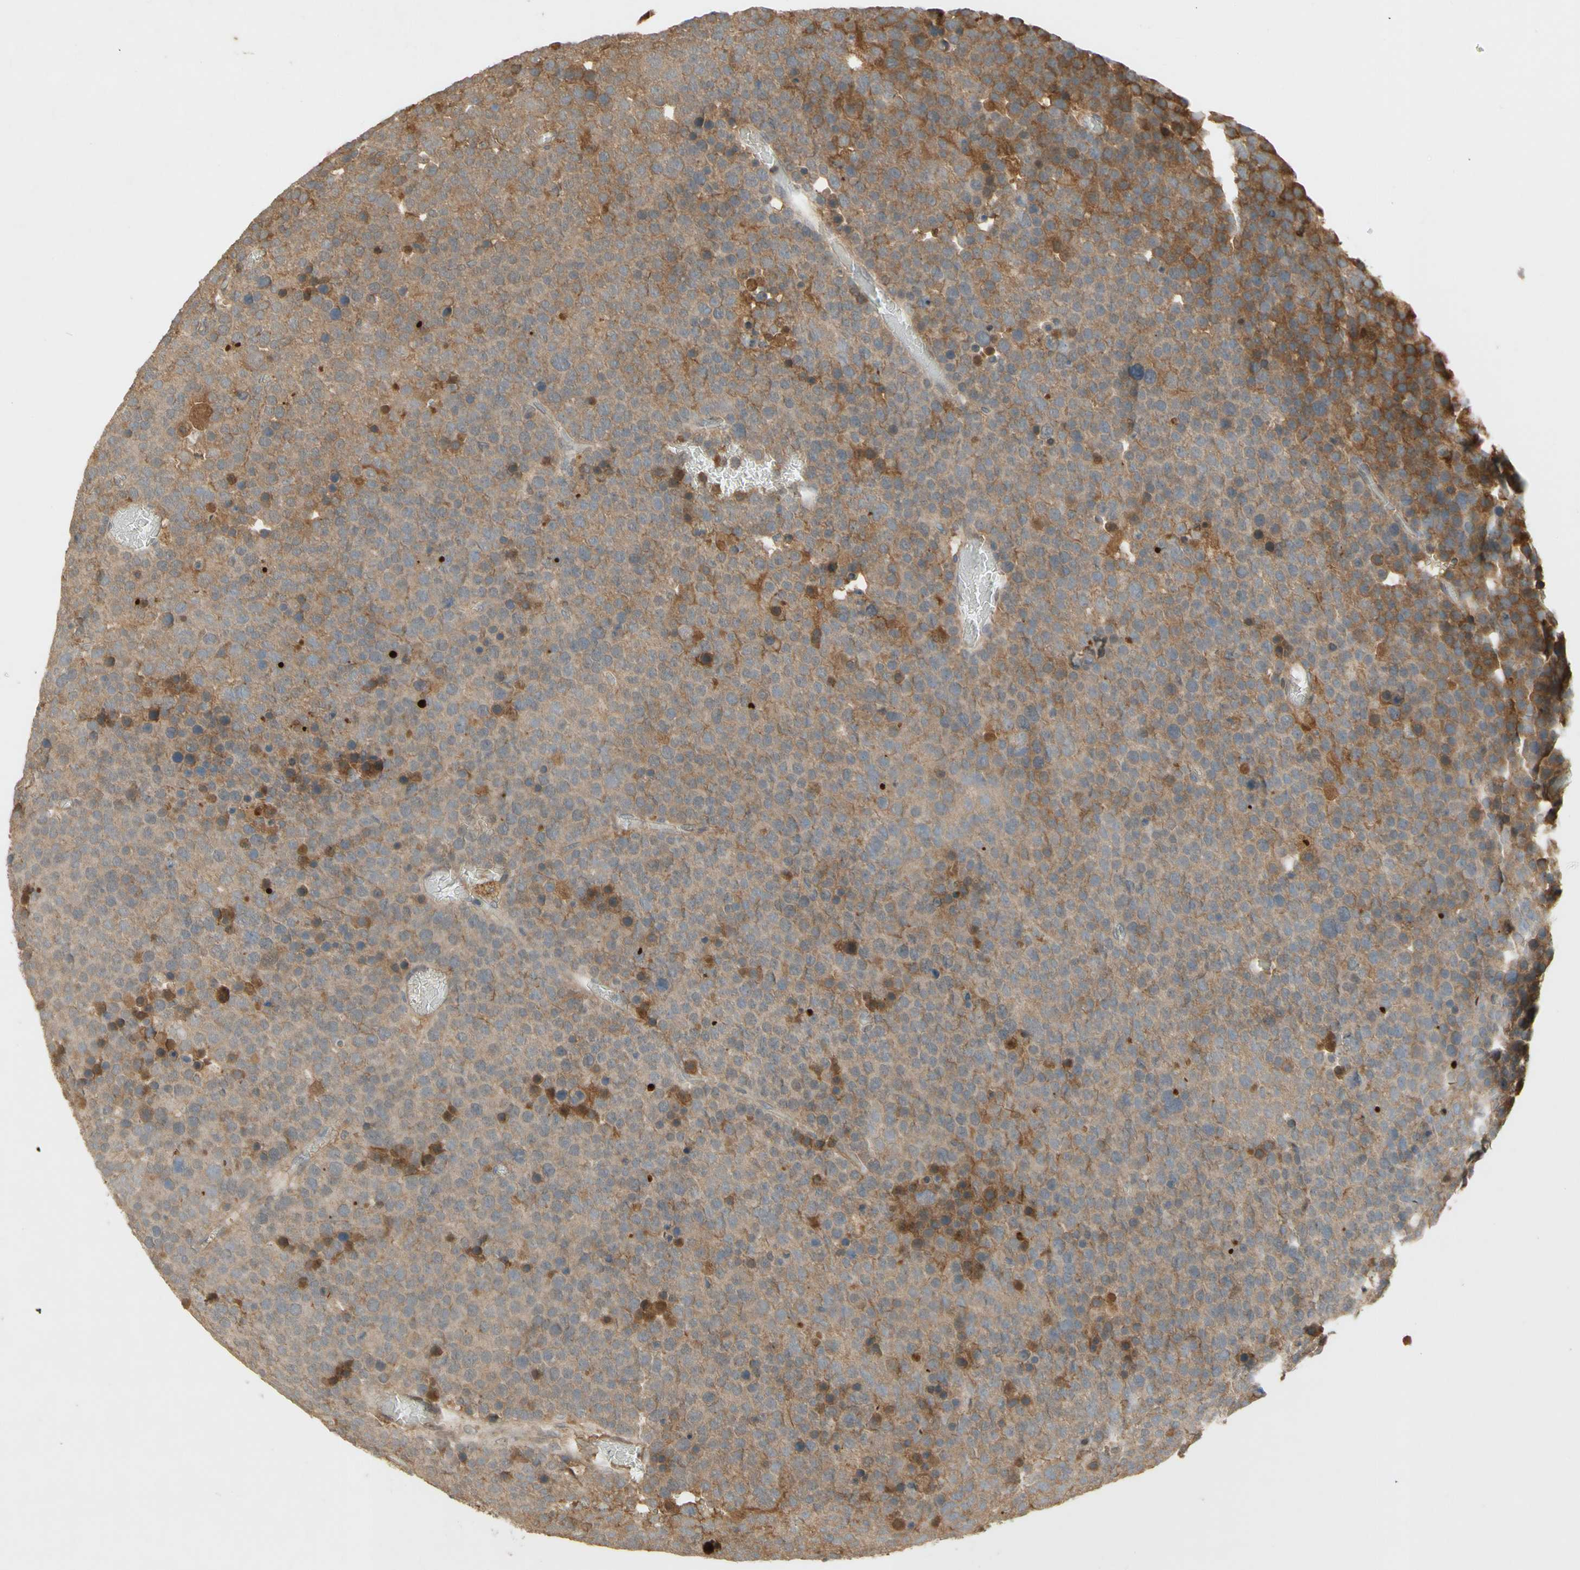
{"staining": {"intensity": "weak", "quantity": ">75%", "location": "cytoplasmic/membranous"}, "tissue": "testis cancer", "cell_type": "Tumor cells", "image_type": "cancer", "snomed": [{"axis": "morphology", "description": "Seminoma, NOS"}, {"axis": "topography", "description": "Testis"}], "caption": "An image of testis seminoma stained for a protein exhibits weak cytoplasmic/membranous brown staining in tumor cells.", "gene": "NRG4", "patient": {"sex": "male", "age": 71}}